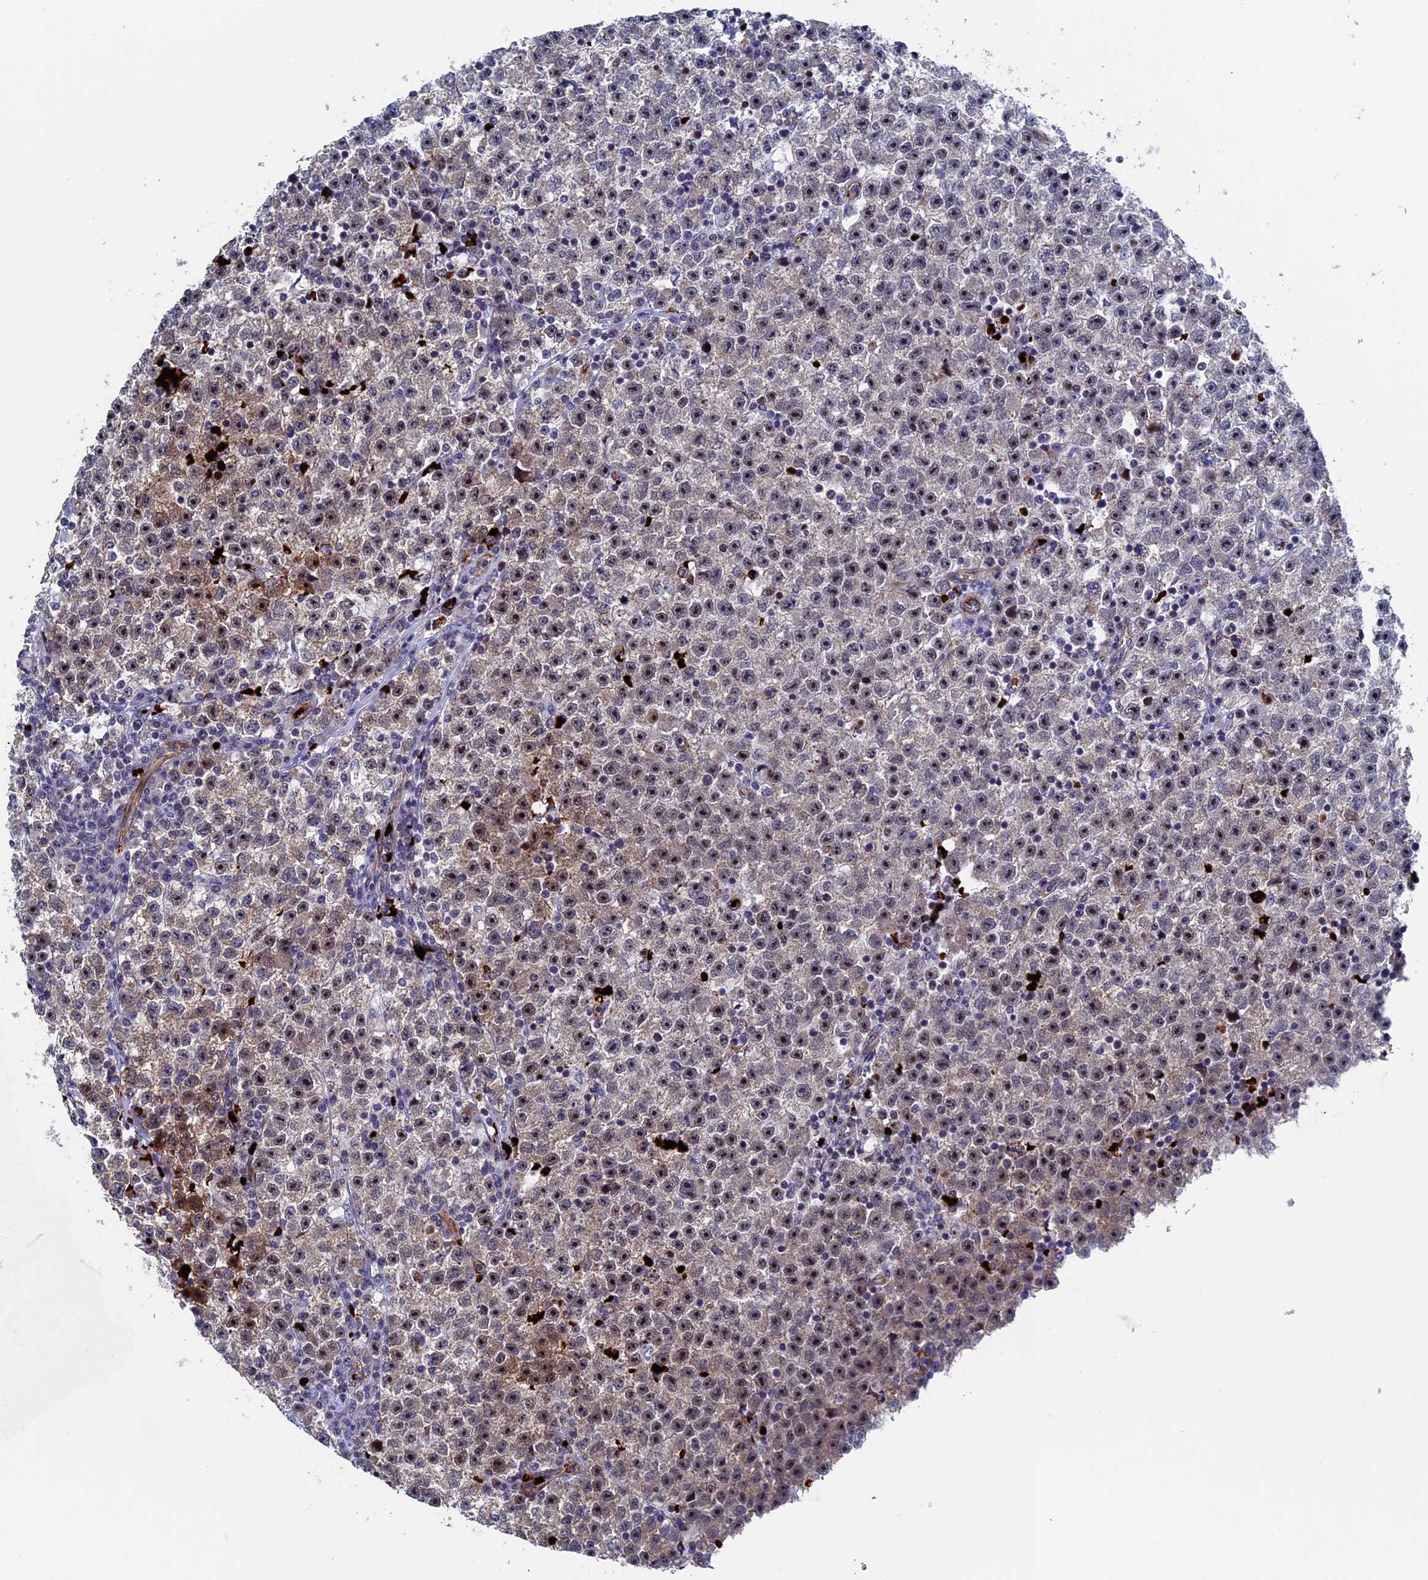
{"staining": {"intensity": "moderate", "quantity": "<25%", "location": "cytoplasmic/membranous,nuclear"}, "tissue": "testis cancer", "cell_type": "Tumor cells", "image_type": "cancer", "snomed": [{"axis": "morphology", "description": "Seminoma, NOS"}, {"axis": "topography", "description": "Testis"}], "caption": "The micrograph shows immunohistochemical staining of testis cancer. There is moderate cytoplasmic/membranous and nuclear expression is present in about <25% of tumor cells.", "gene": "EXOSC9", "patient": {"sex": "male", "age": 22}}